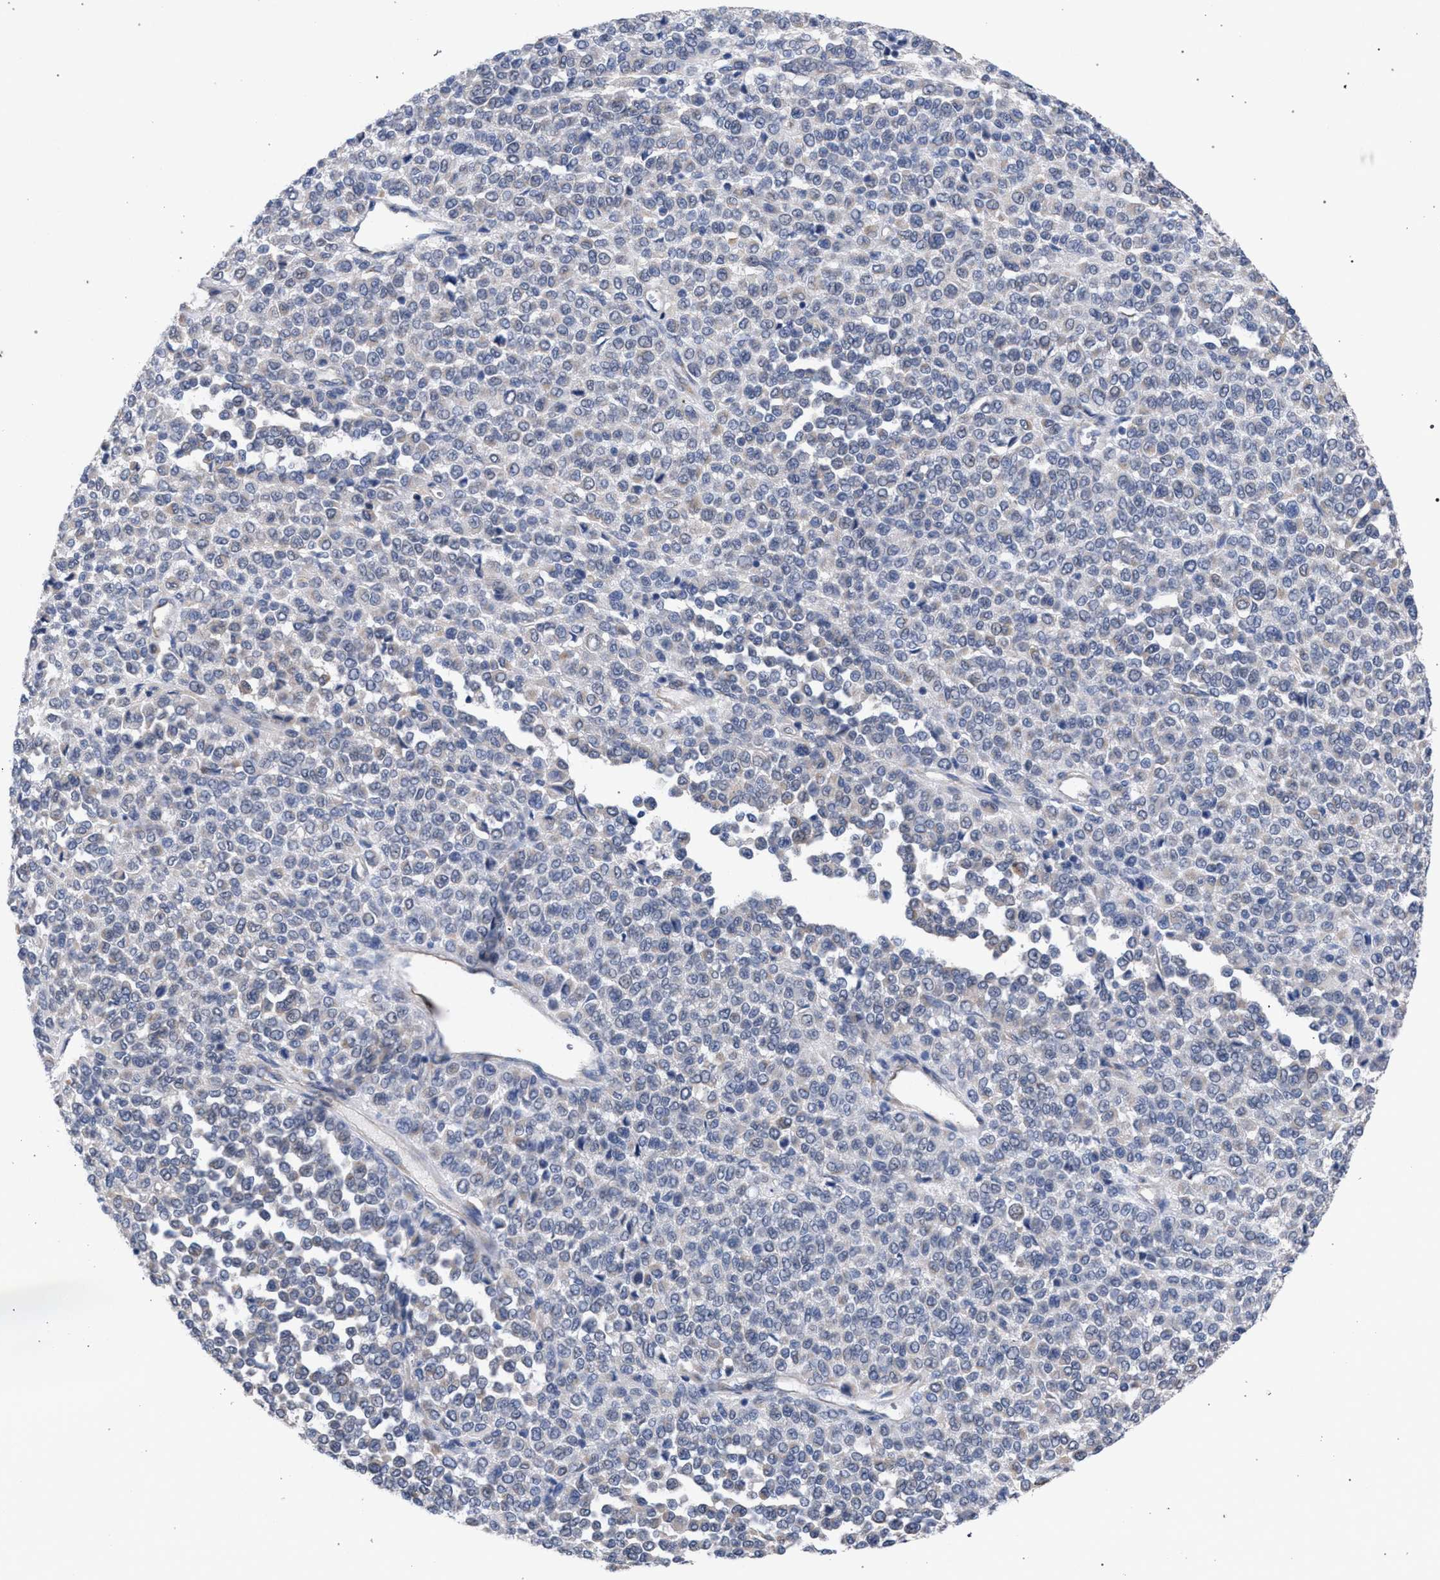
{"staining": {"intensity": "negative", "quantity": "none", "location": "none"}, "tissue": "melanoma", "cell_type": "Tumor cells", "image_type": "cancer", "snomed": [{"axis": "morphology", "description": "Malignant melanoma, Metastatic site"}, {"axis": "topography", "description": "Pancreas"}], "caption": "Immunohistochemistry histopathology image of neoplastic tissue: human melanoma stained with DAB (3,3'-diaminobenzidine) reveals no significant protein expression in tumor cells.", "gene": "GOLGA2", "patient": {"sex": "female", "age": 30}}